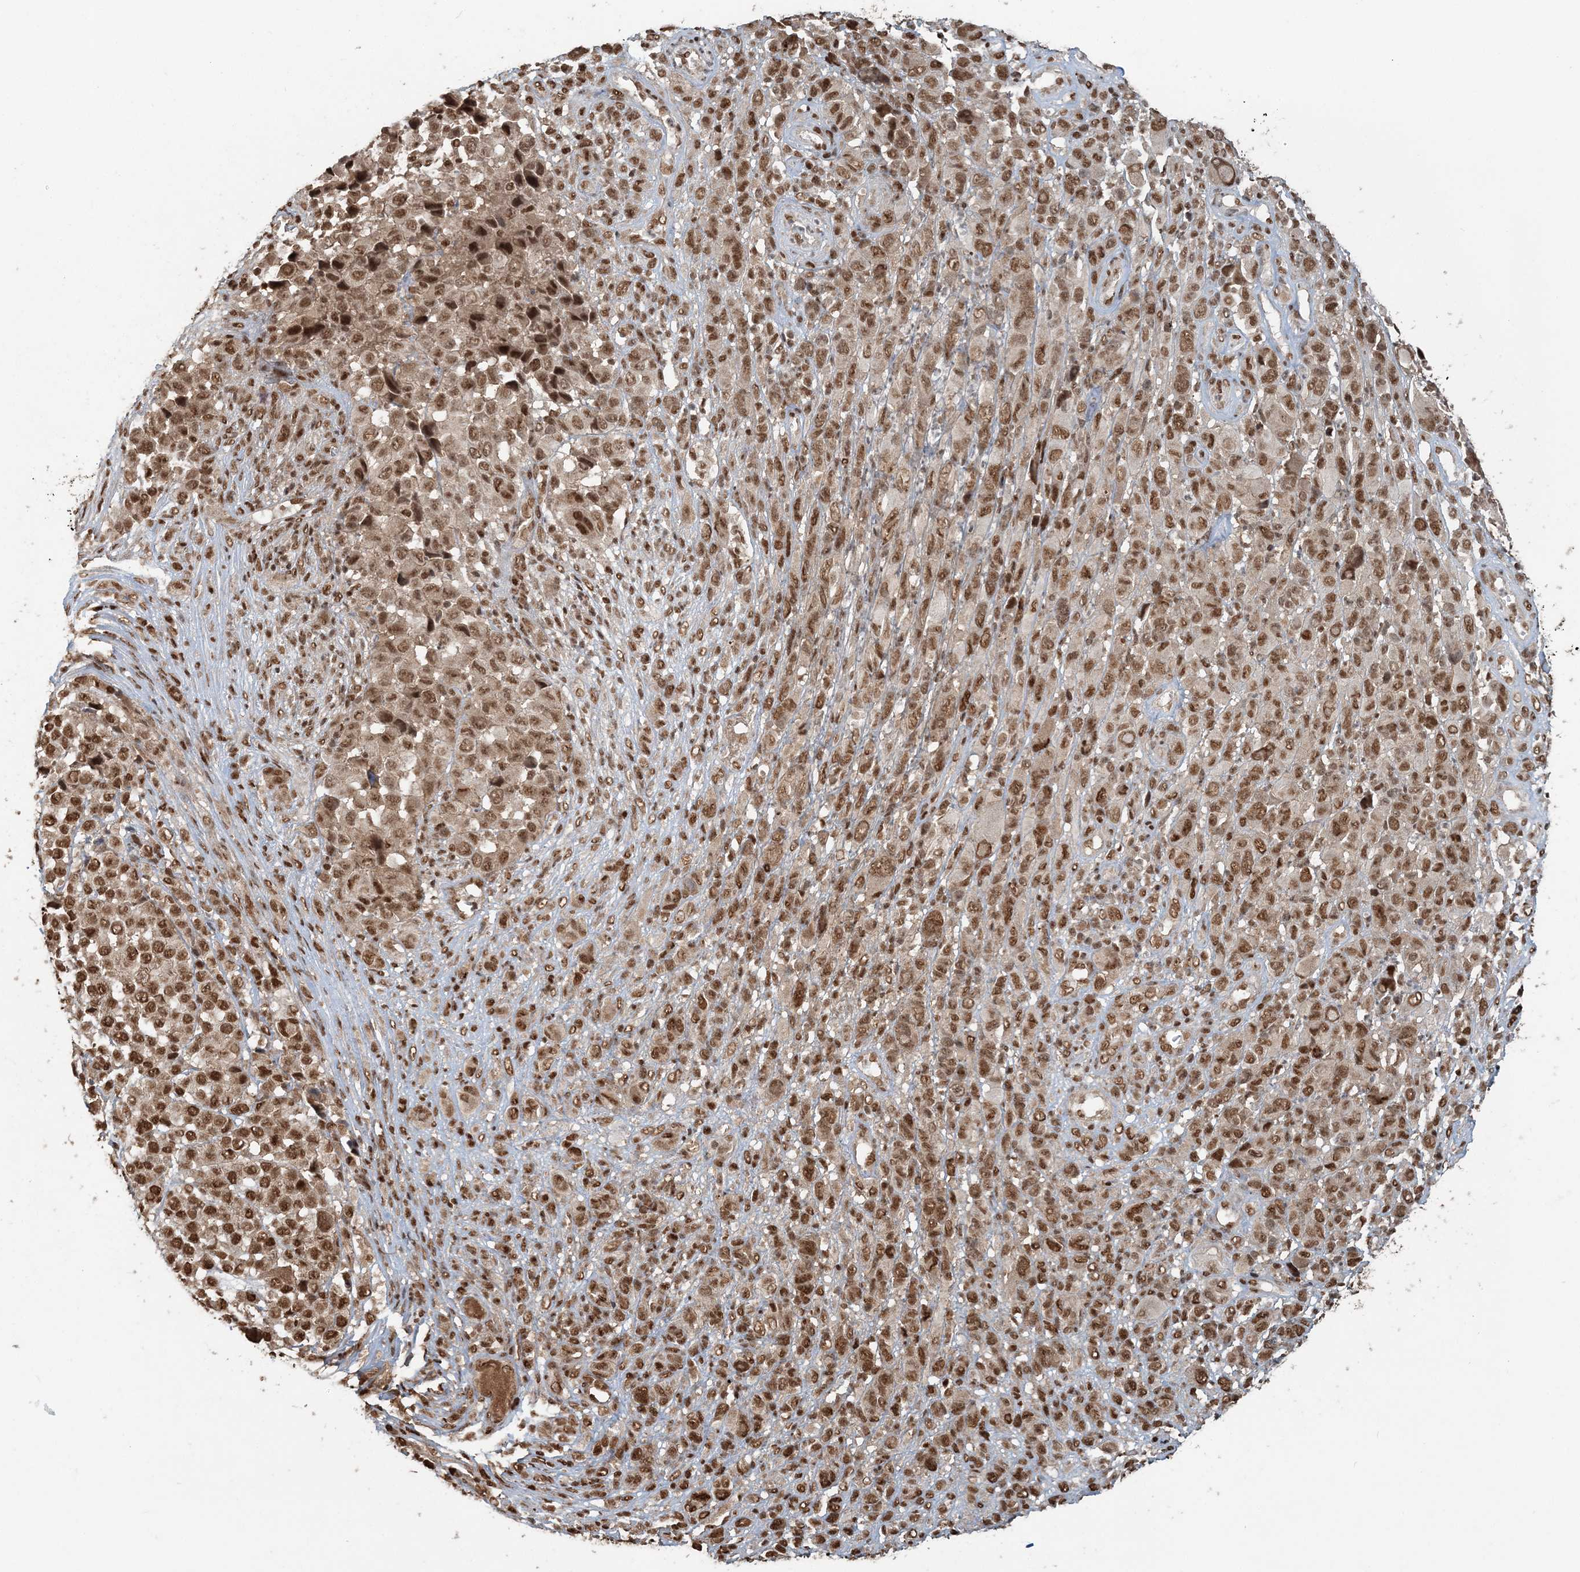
{"staining": {"intensity": "moderate", "quantity": ">75%", "location": "nuclear"}, "tissue": "melanoma", "cell_type": "Tumor cells", "image_type": "cancer", "snomed": [{"axis": "morphology", "description": "Malignant melanoma, NOS"}, {"axis": "topography", "description": "Skin of trunk"}], "caption": "Brown immunohistochemical staining in human malignant melanoma demonstrates moderate nuclear positivity in approximately >75% of tumor cells.", "gene": "ARHGAP35", "patient": {"sex": "male", "age": 71}}